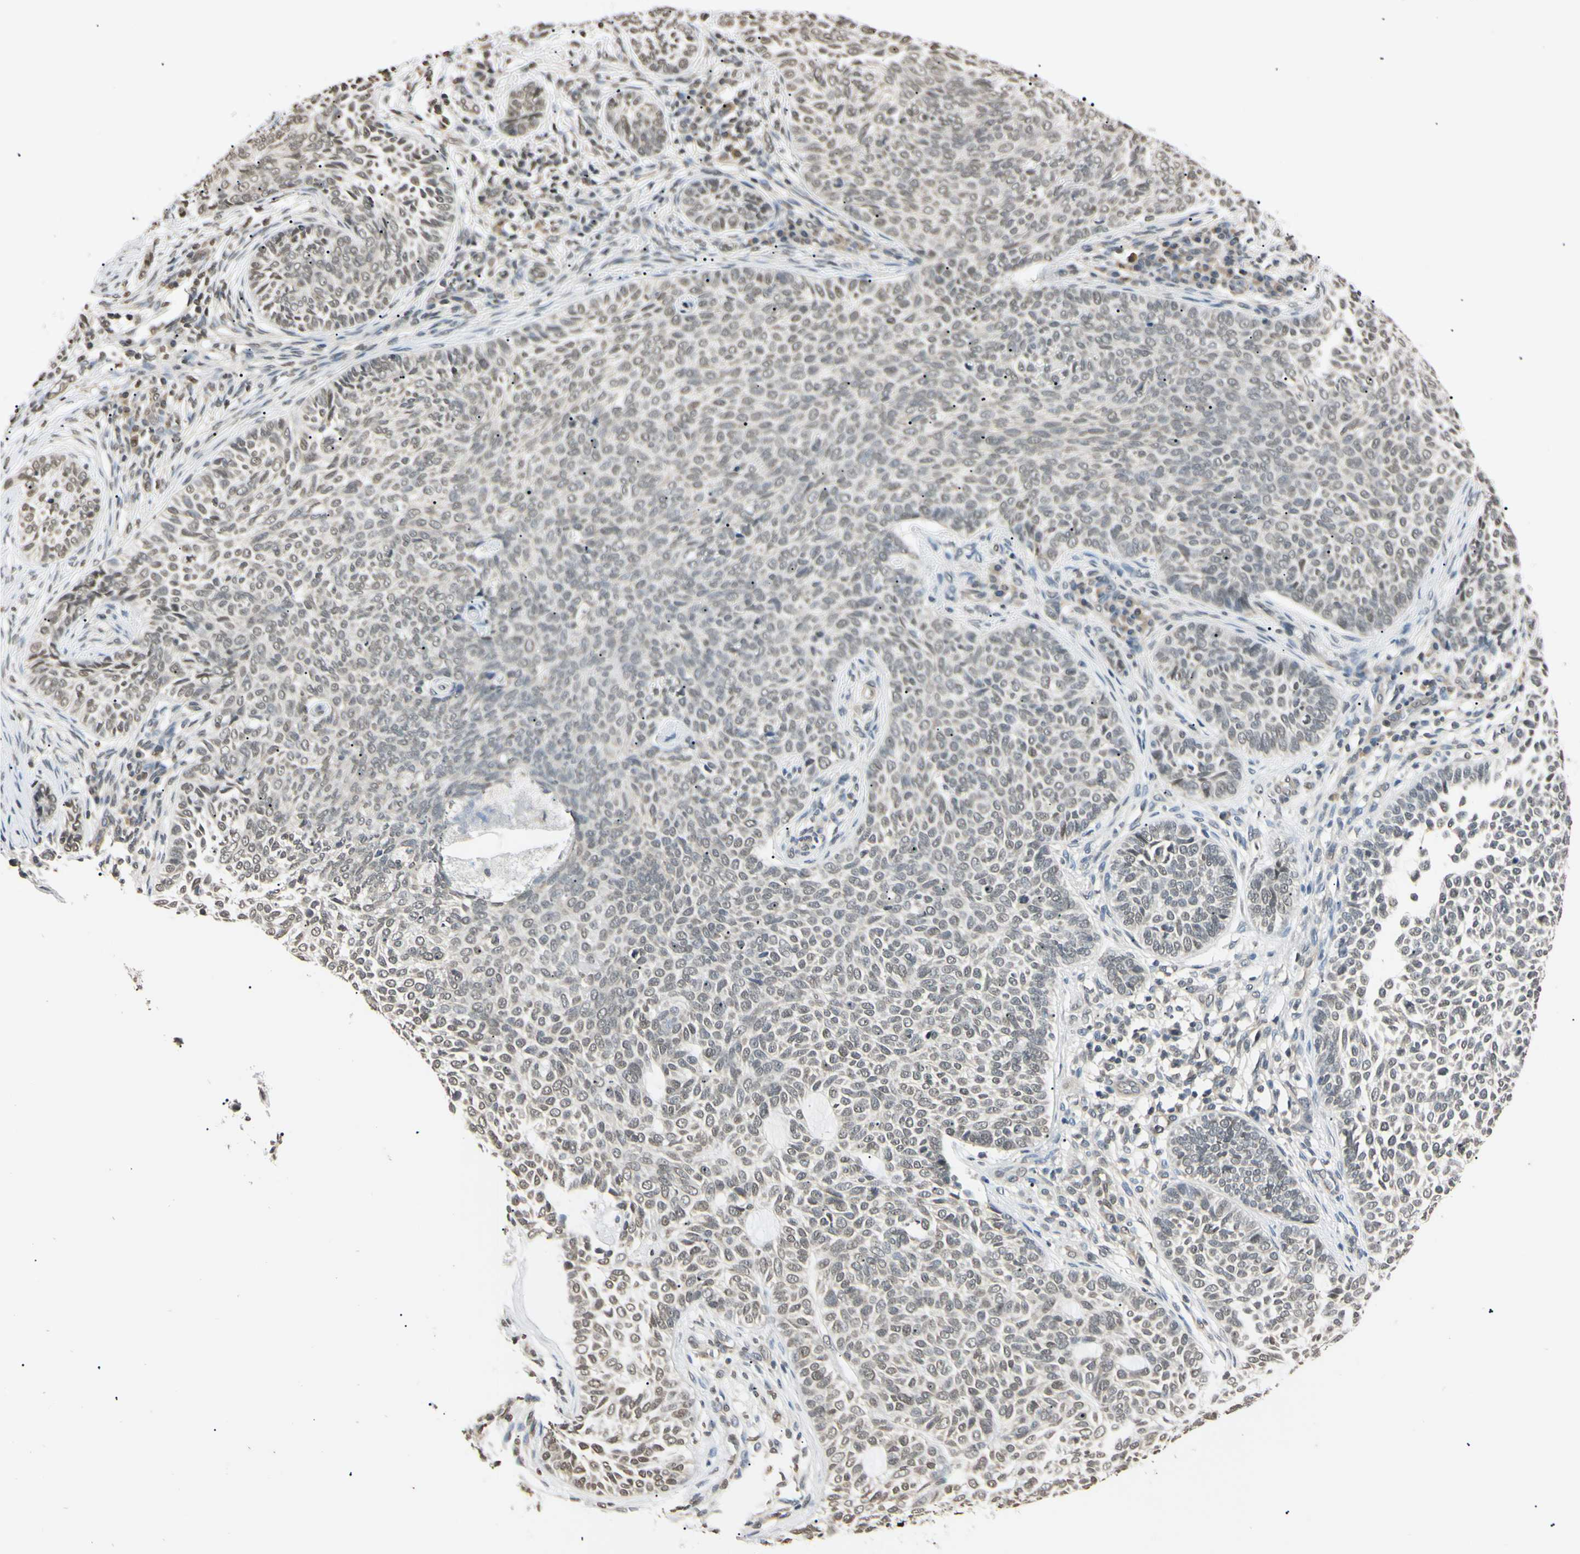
{"staining": {"intensity": "weak", "quantity": "25%-75%", "location": "nuclear"}, "tissue": "skin cancer", "cell_type": "Tumor cells", "image_type": "cancer", "snomed": [{"axis": "morphology", "description": "Basal cell carcinoma"}, {"axis": "topography", "description": "Skin"}], "caption": "Protein staining exhibits weak nuclear positivity in about 25%-75% of tumor cells in basal cell carcinoma (skin).", "gene": "CDC45", "patient": {"sex": "male", "age": 87}}